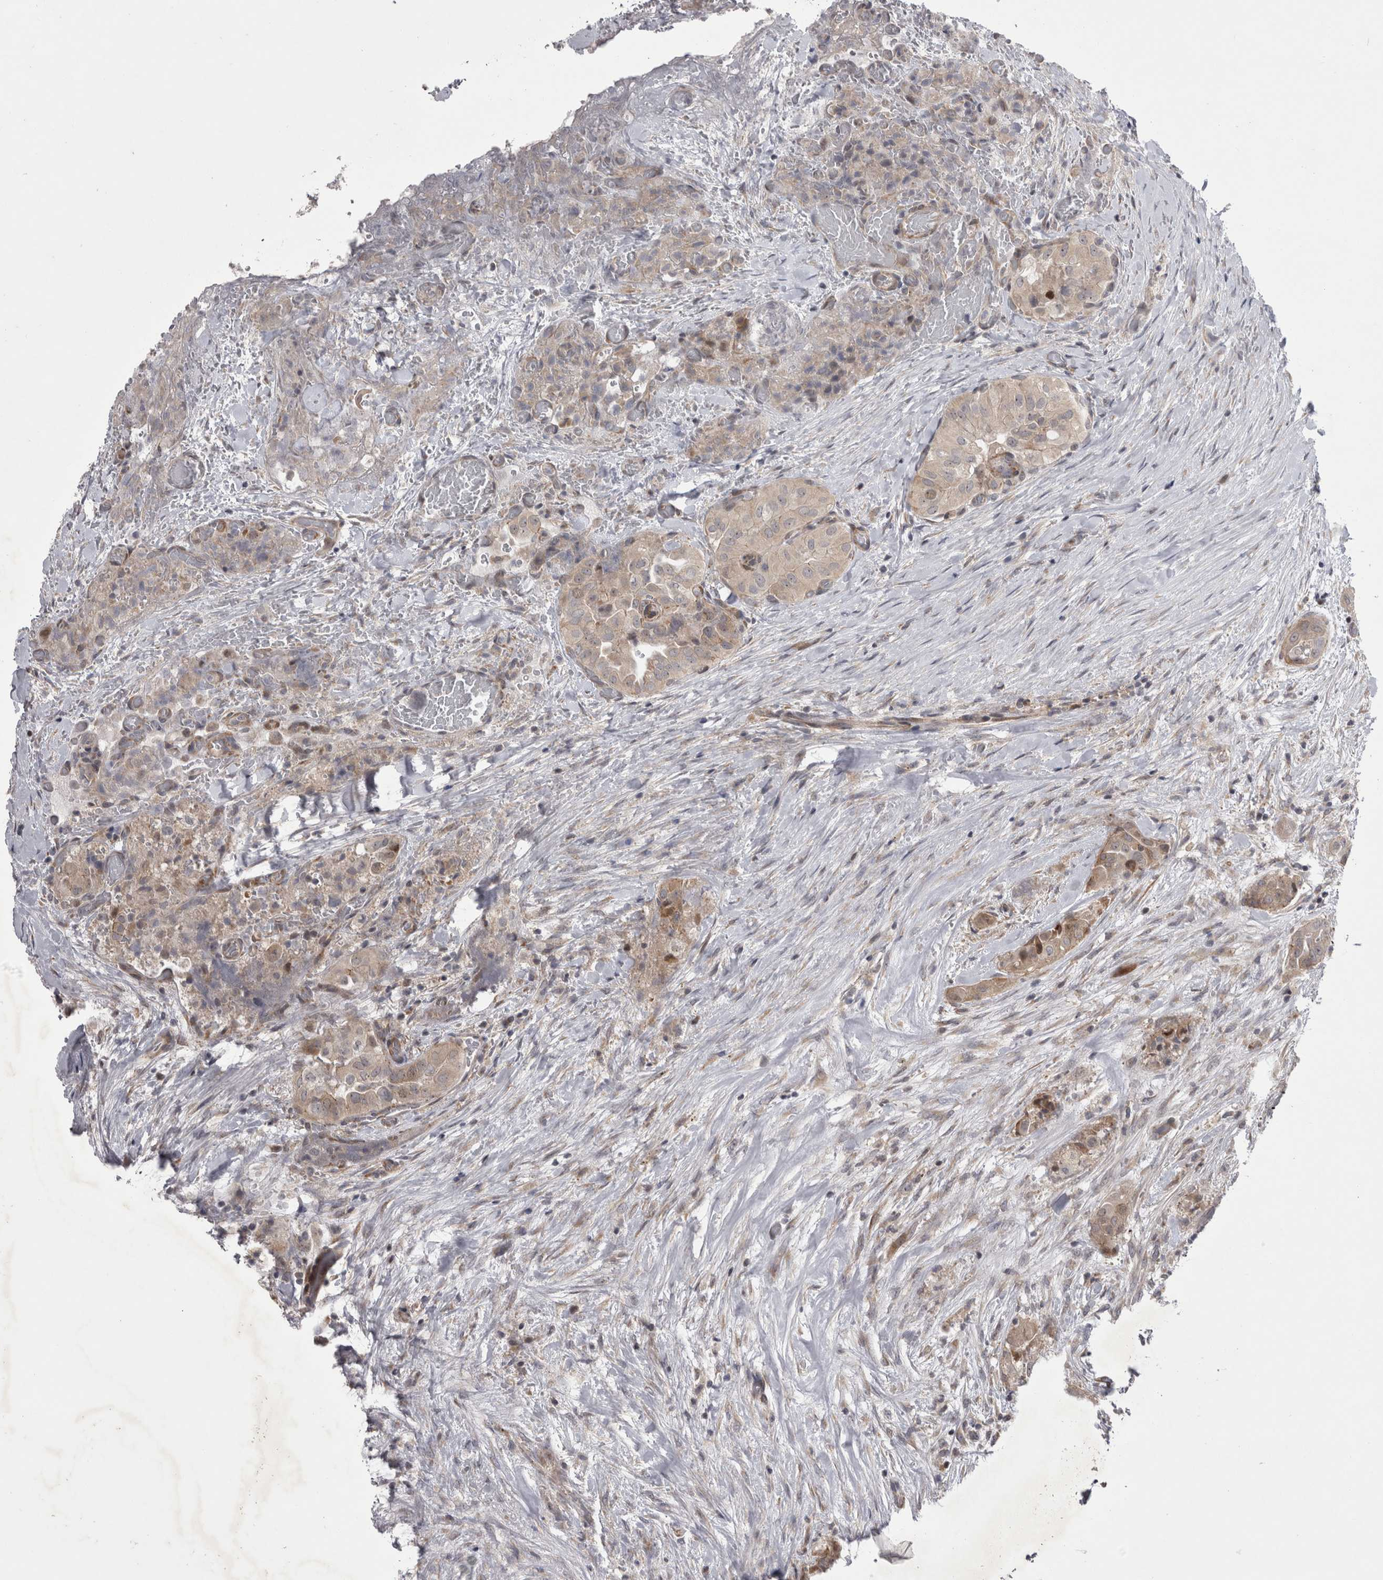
{"staining": {"intensity": "weak", "quantity": ">75%", "location": "cytoplasmic/membranous"}, "tissue": "thyroid cancer", "cell_type": "Tumor cells", "image_type": "cancer", "snomed": [{"axis": "morphology", "description": "Papillary adenocarcinoma, NOS"}, {"axis": "topography", "description": "Thyroid gland"}], "caption": "Weak cytoplasmic/membranous positivity for a protein is present in about >75% of tumor cells of thyroid papillary adenocarcinoma using immunohistochemistry (IHC).", "gene": "NENF", "patient": {"sex": "female", "age": 59}}